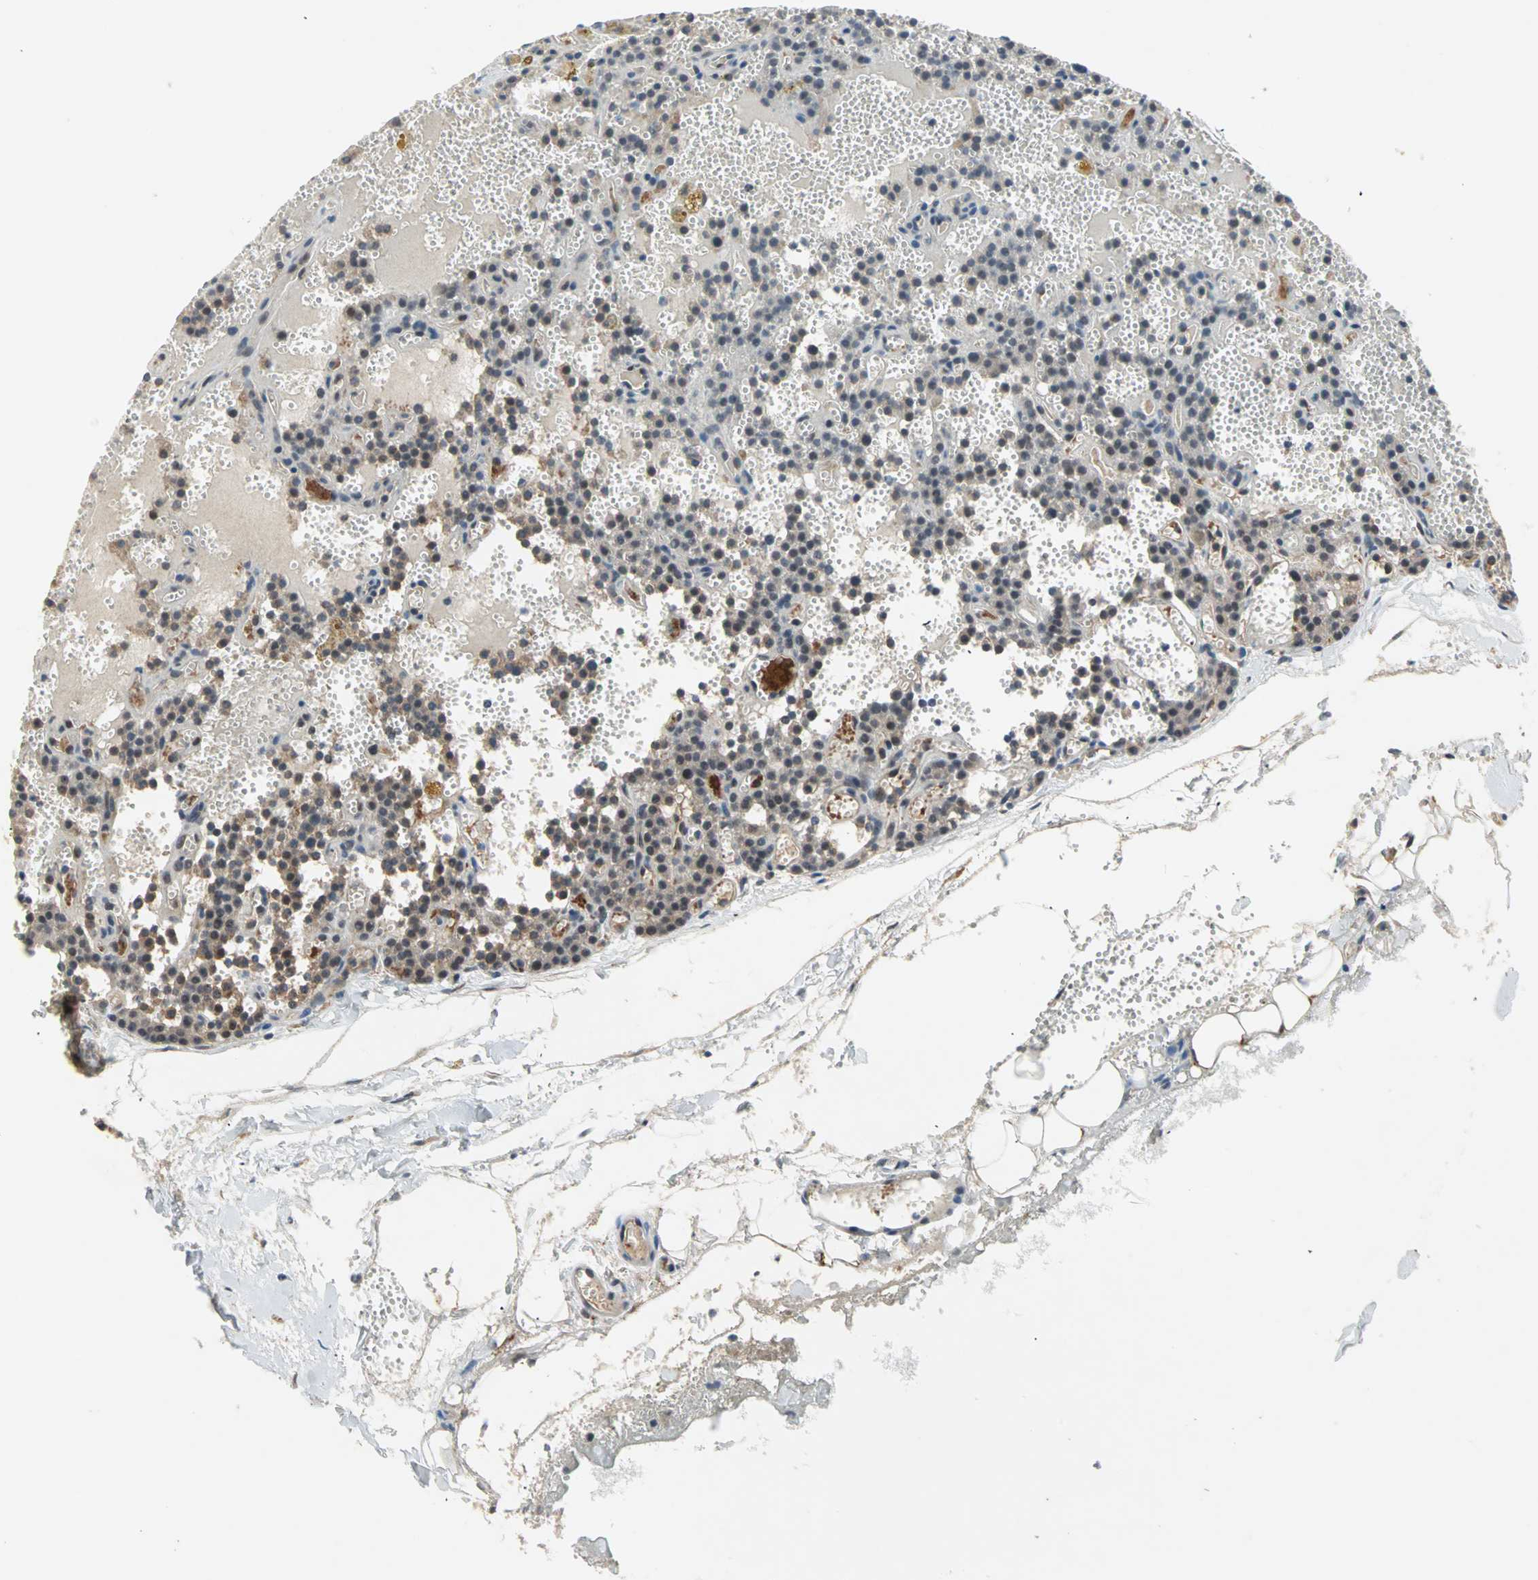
{"staining": {"intensity": "weak", "quantity": "25%-75%", "location": "cytoplasmic/membranous"}, "tissue": "parathyroid gland", "cell_type": "Glandular cells", "image_type": "normal", "snomed": [{"axis": "morphology", "description": "Normal tissue, NOS"}, {"axis": "topography", "description": "Parathyroid gland"}], "caption": "Glandular cells show weak cytoplasmic/membranous positivity in approximately 25%-75% of cells in unremarkable parathyroid gland. Nuclei are stained in blue.", "gene": "PROS1", "patient": {"sex": "male", "age": 25}}